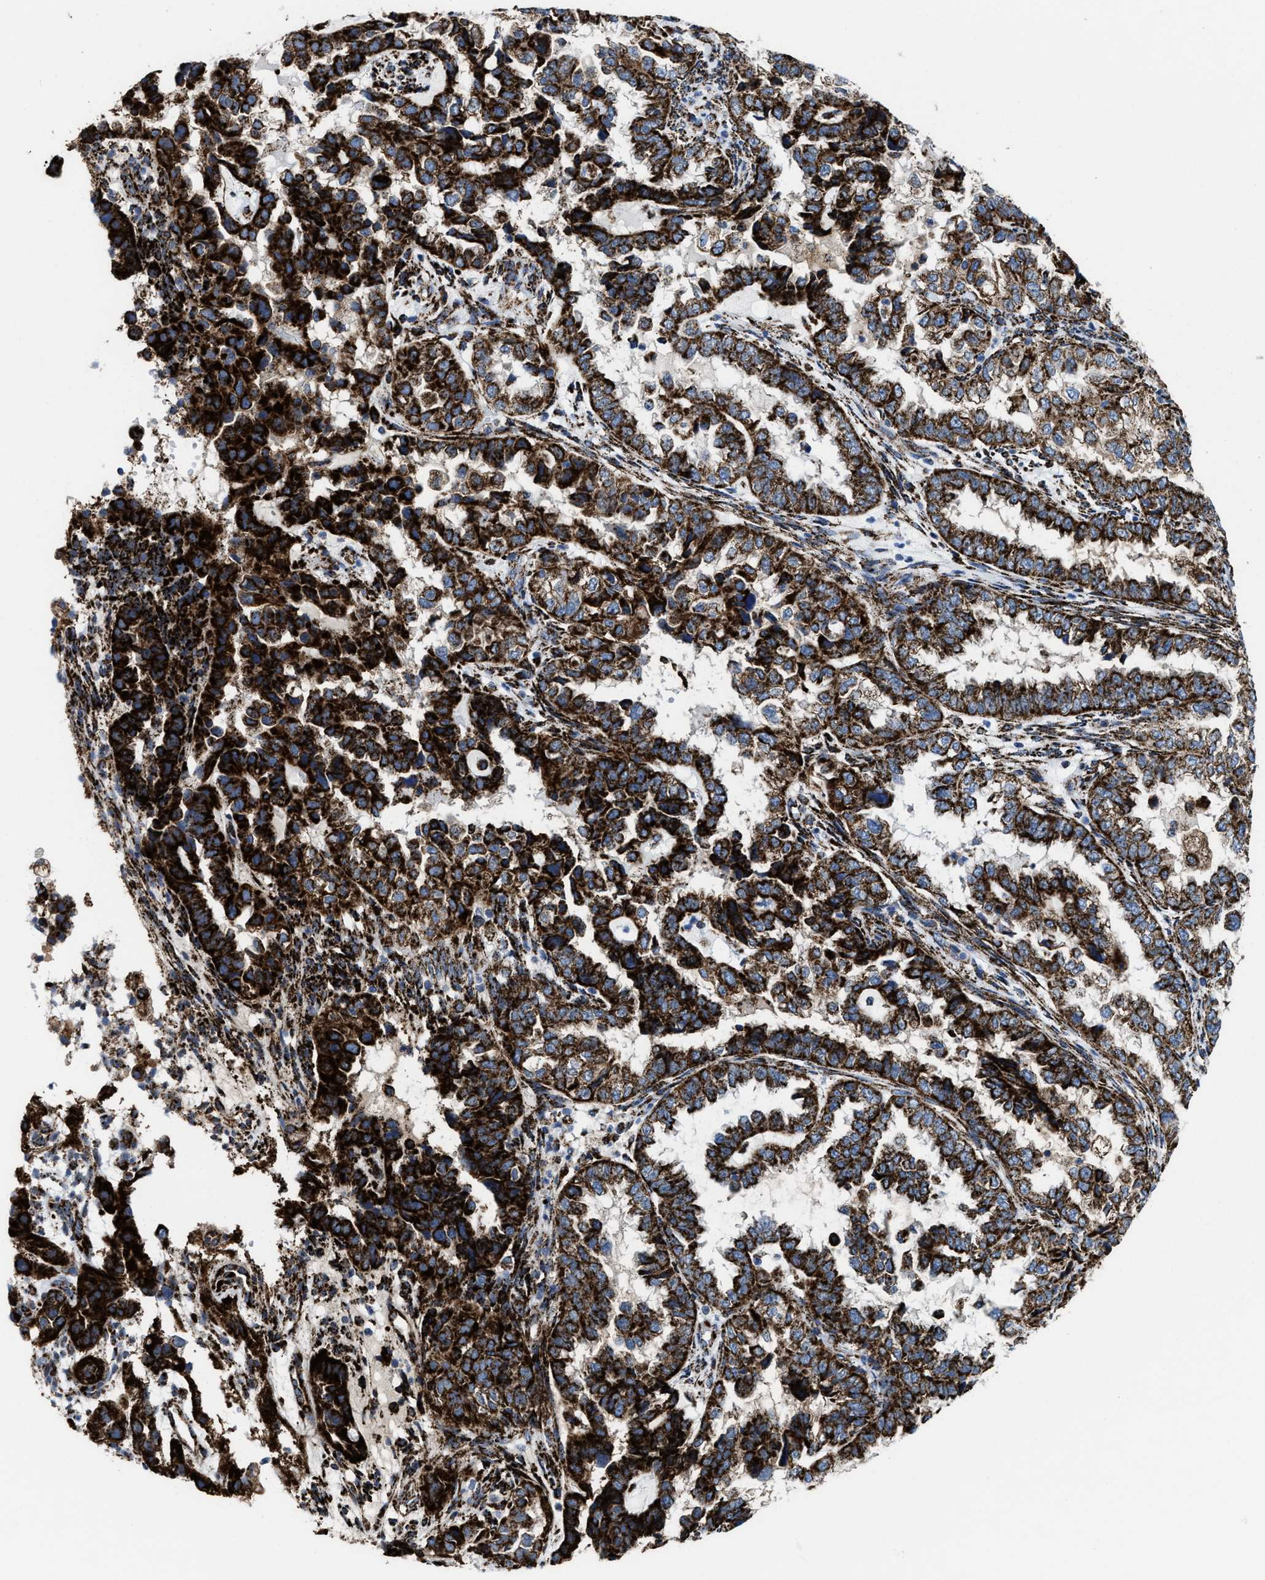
{"staining": {"intensity": "strong", "quantity": ">75%", "location": "cytoplasmic/membranous"}, "tissue": "endometrial cancer", "cell_type": "Tumor cells", "image_type": "cancer", "snomed": [{"axis": "morphology", "description": "Adenocarcinoma, NOS"}, {"axis": "topography", "description": "Endometrium"}], "caption": "This micrograph exhibits adenocarcinoma (endometrial) stained with IHC to label a protein in brown. The cytoplasmic/membranous of tumor cells show strong positivity for the protein. Nuclei are counter-stained blue.", "gene": "ALDH1B1", "patient": {"sex": "female", "age": 85}}